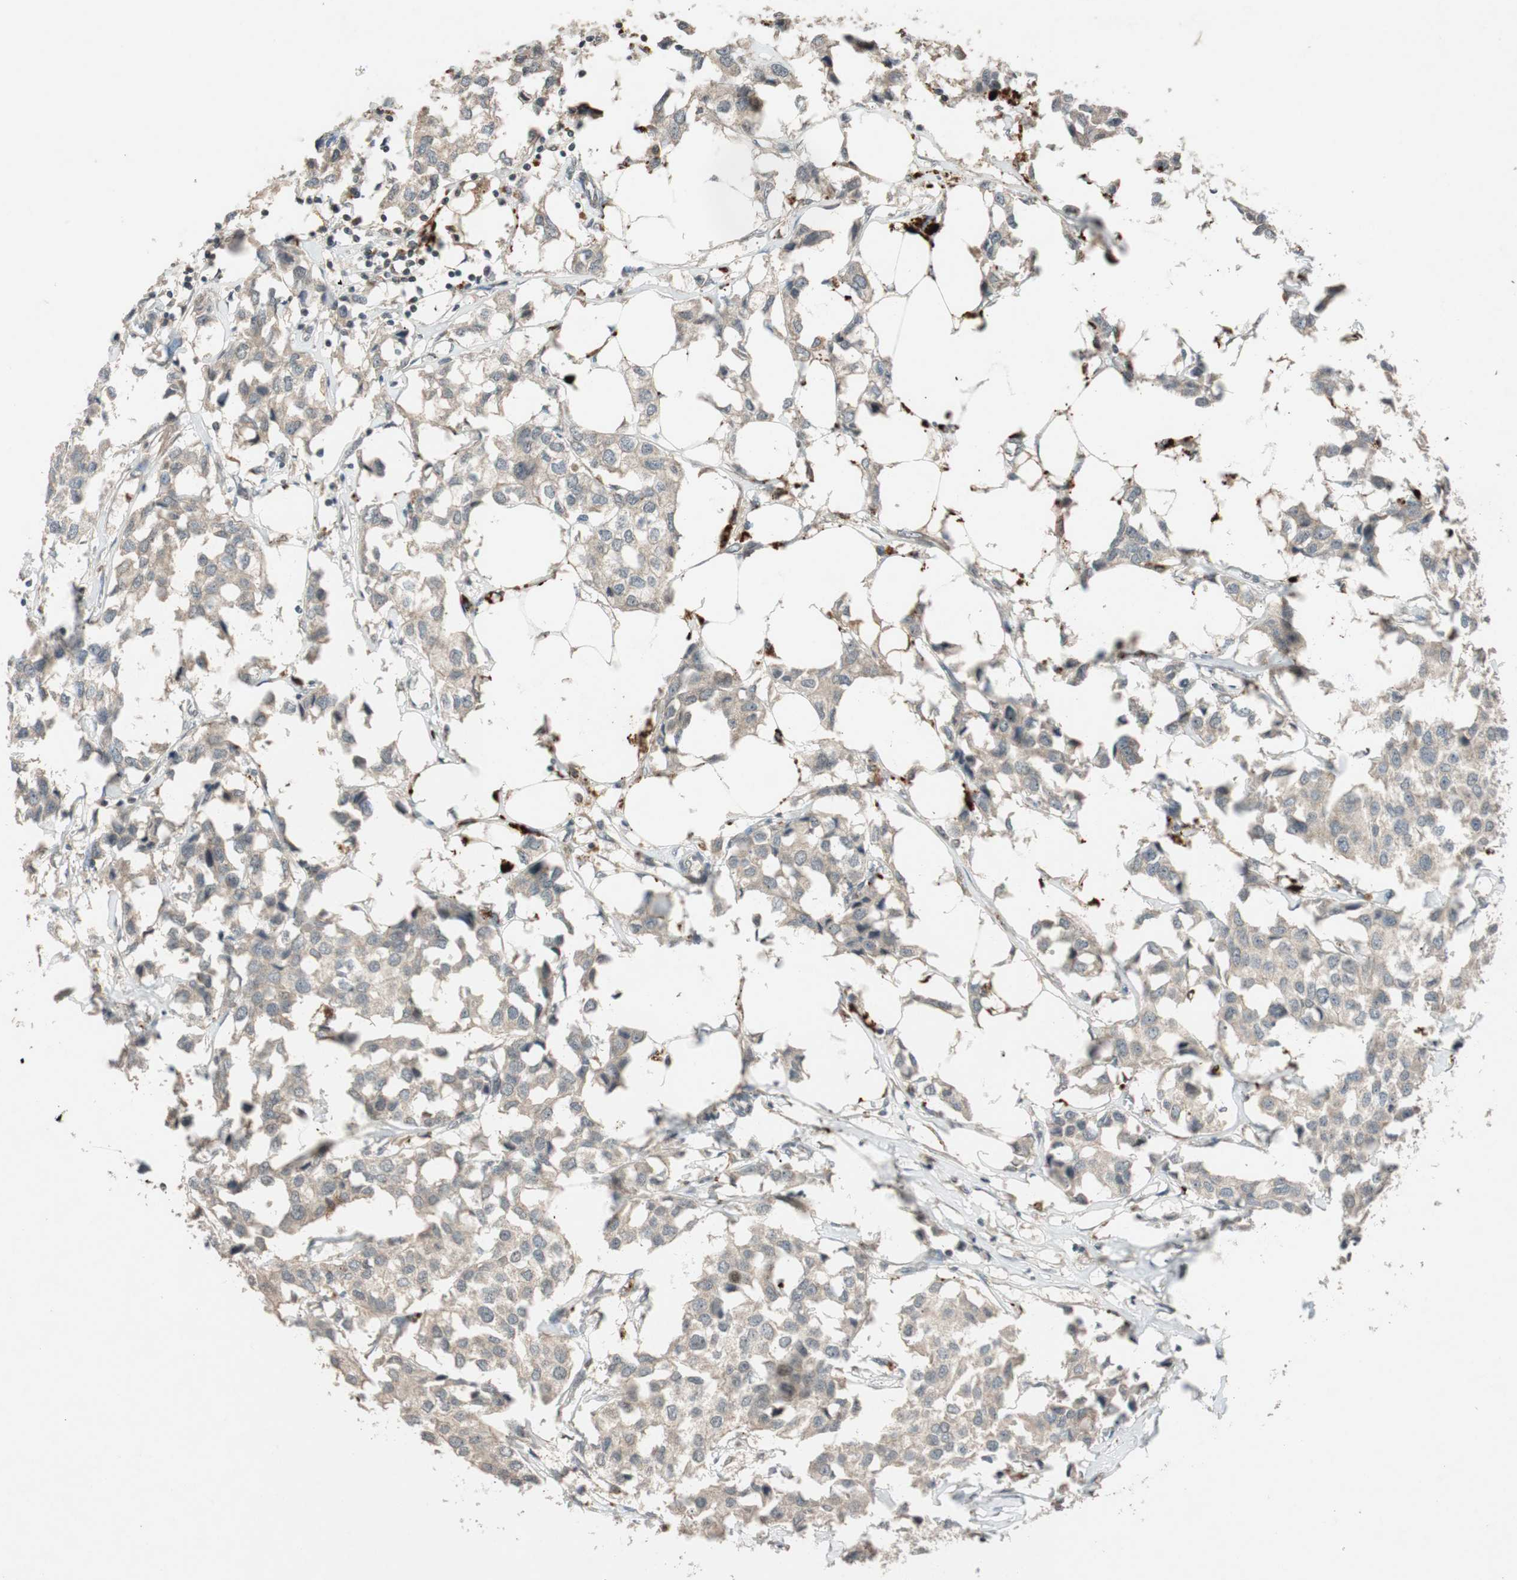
{"staining": {"intensity": "weak", "quantity": ">75%", "location": "cytoplasmic/membranous"}, "tissue": "breast cancer", "cell_type": "Tumor cells", "image_type": "cancer", "snomed": [{"axis": "morphology", "description": "Duct carcinoma"}, {"axis": "topography", "description": "Breast"}], "caption": "Protein analysis of breast cancer tissue reveals weak cytoplasmic/membranous staining in approximately >75% of tumor cells.", "gene": "GLB1", "patient": {"sex": "female", "age": 80}}